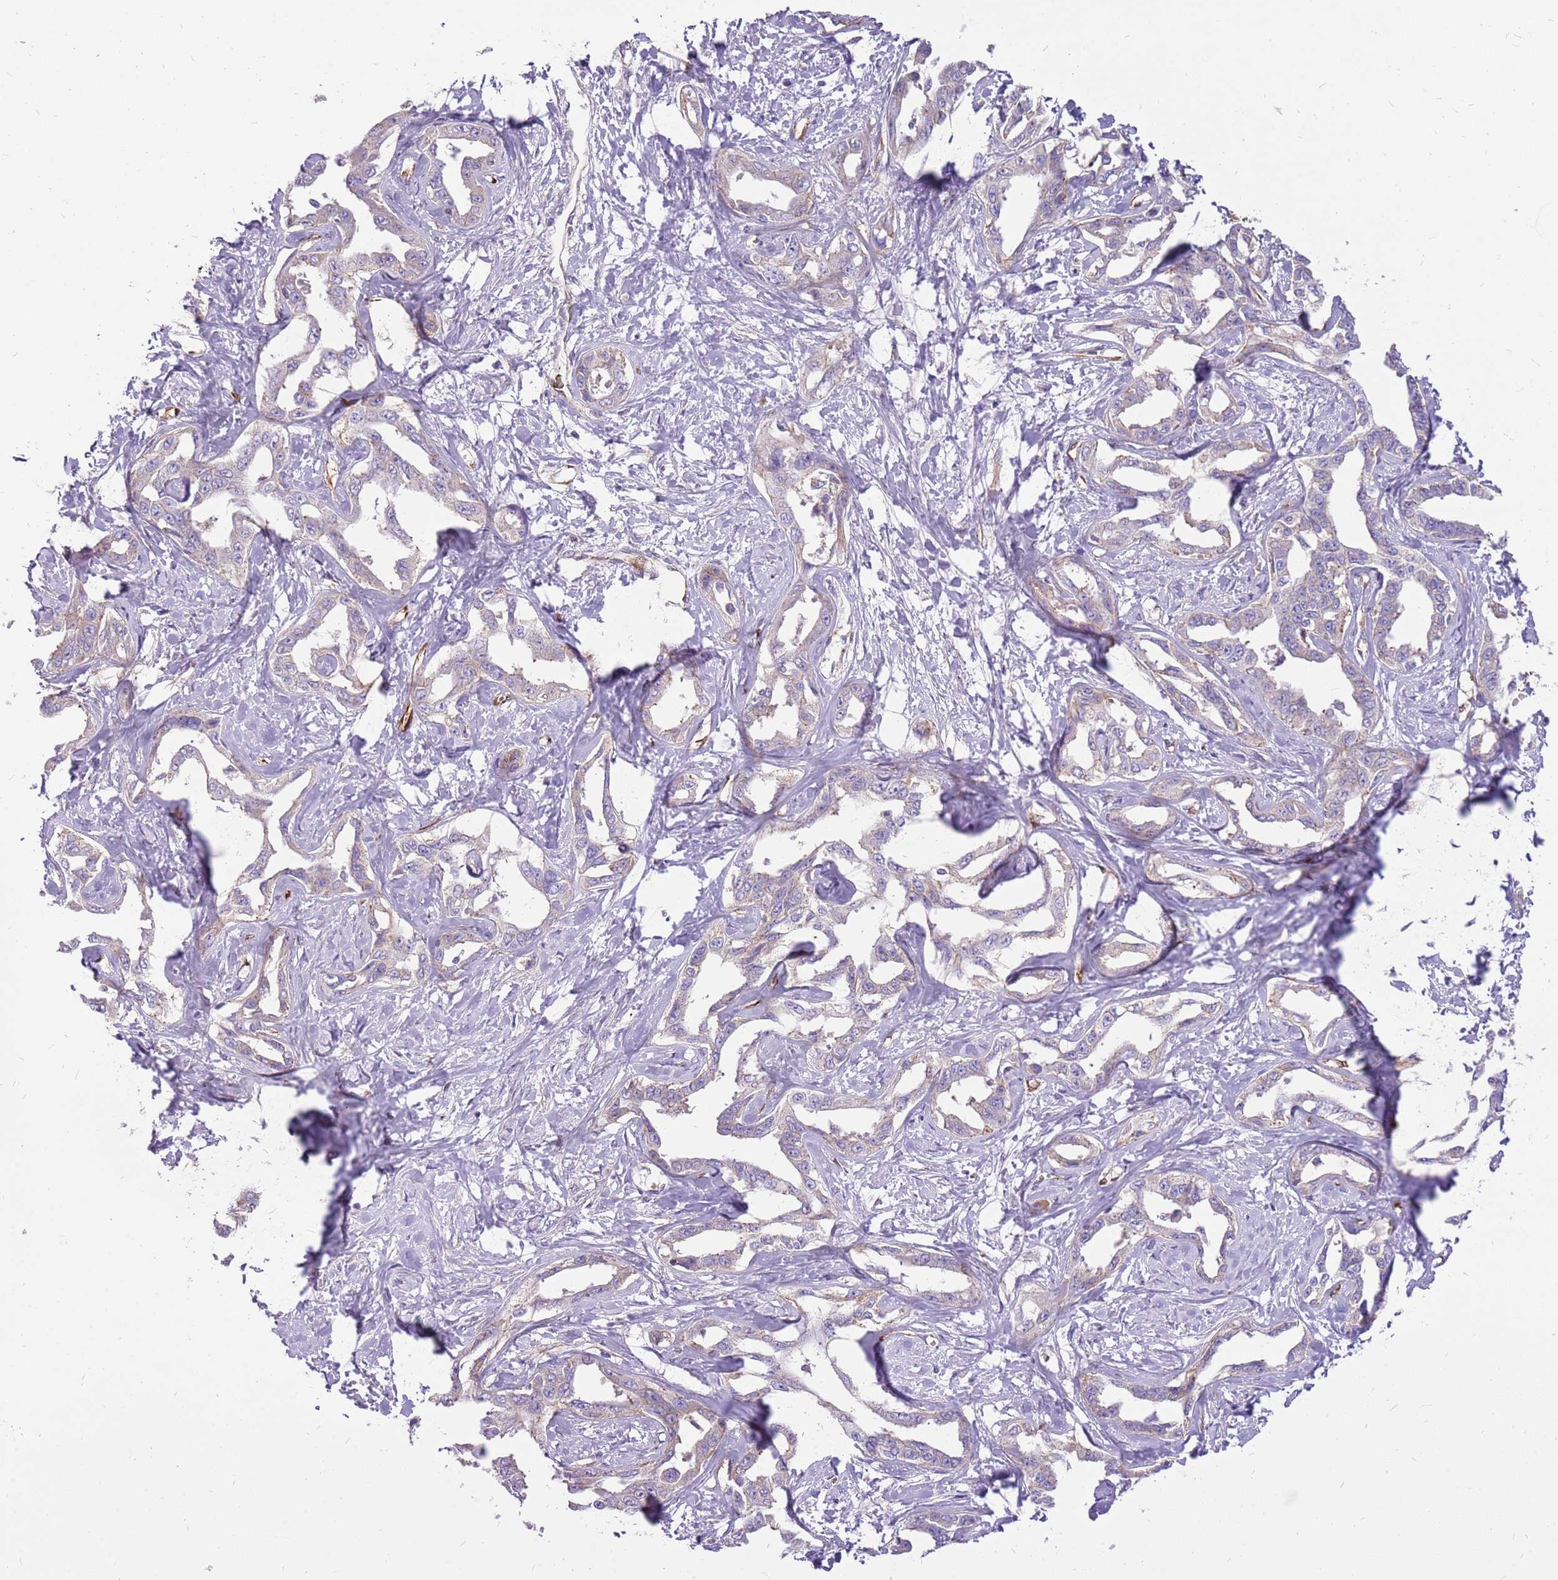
{"staining": {"intensity": "negative", "quantity": "none", "location": "none"}, "tissue": "liver cancer", "cell_type": "Tumor cells", "image_type": "cancer", "snomed": [{"axis": "morphology", "description": "Cholangiocarcinoma"}, {"axis": "topography", "description": "Liver"}], "caption": "Immunohistochemical staining of human liver cholangiocarcinoma demonstrates no significant staining in tumor cells. Brightfield microscopy of IHC stained with DAB (3,3'-diaminobenzidine) (brown) and hematoxylin (blue), captured at high magnification.", "gene": "WDR90", "patient": {"sex": "male", "age": 59}}